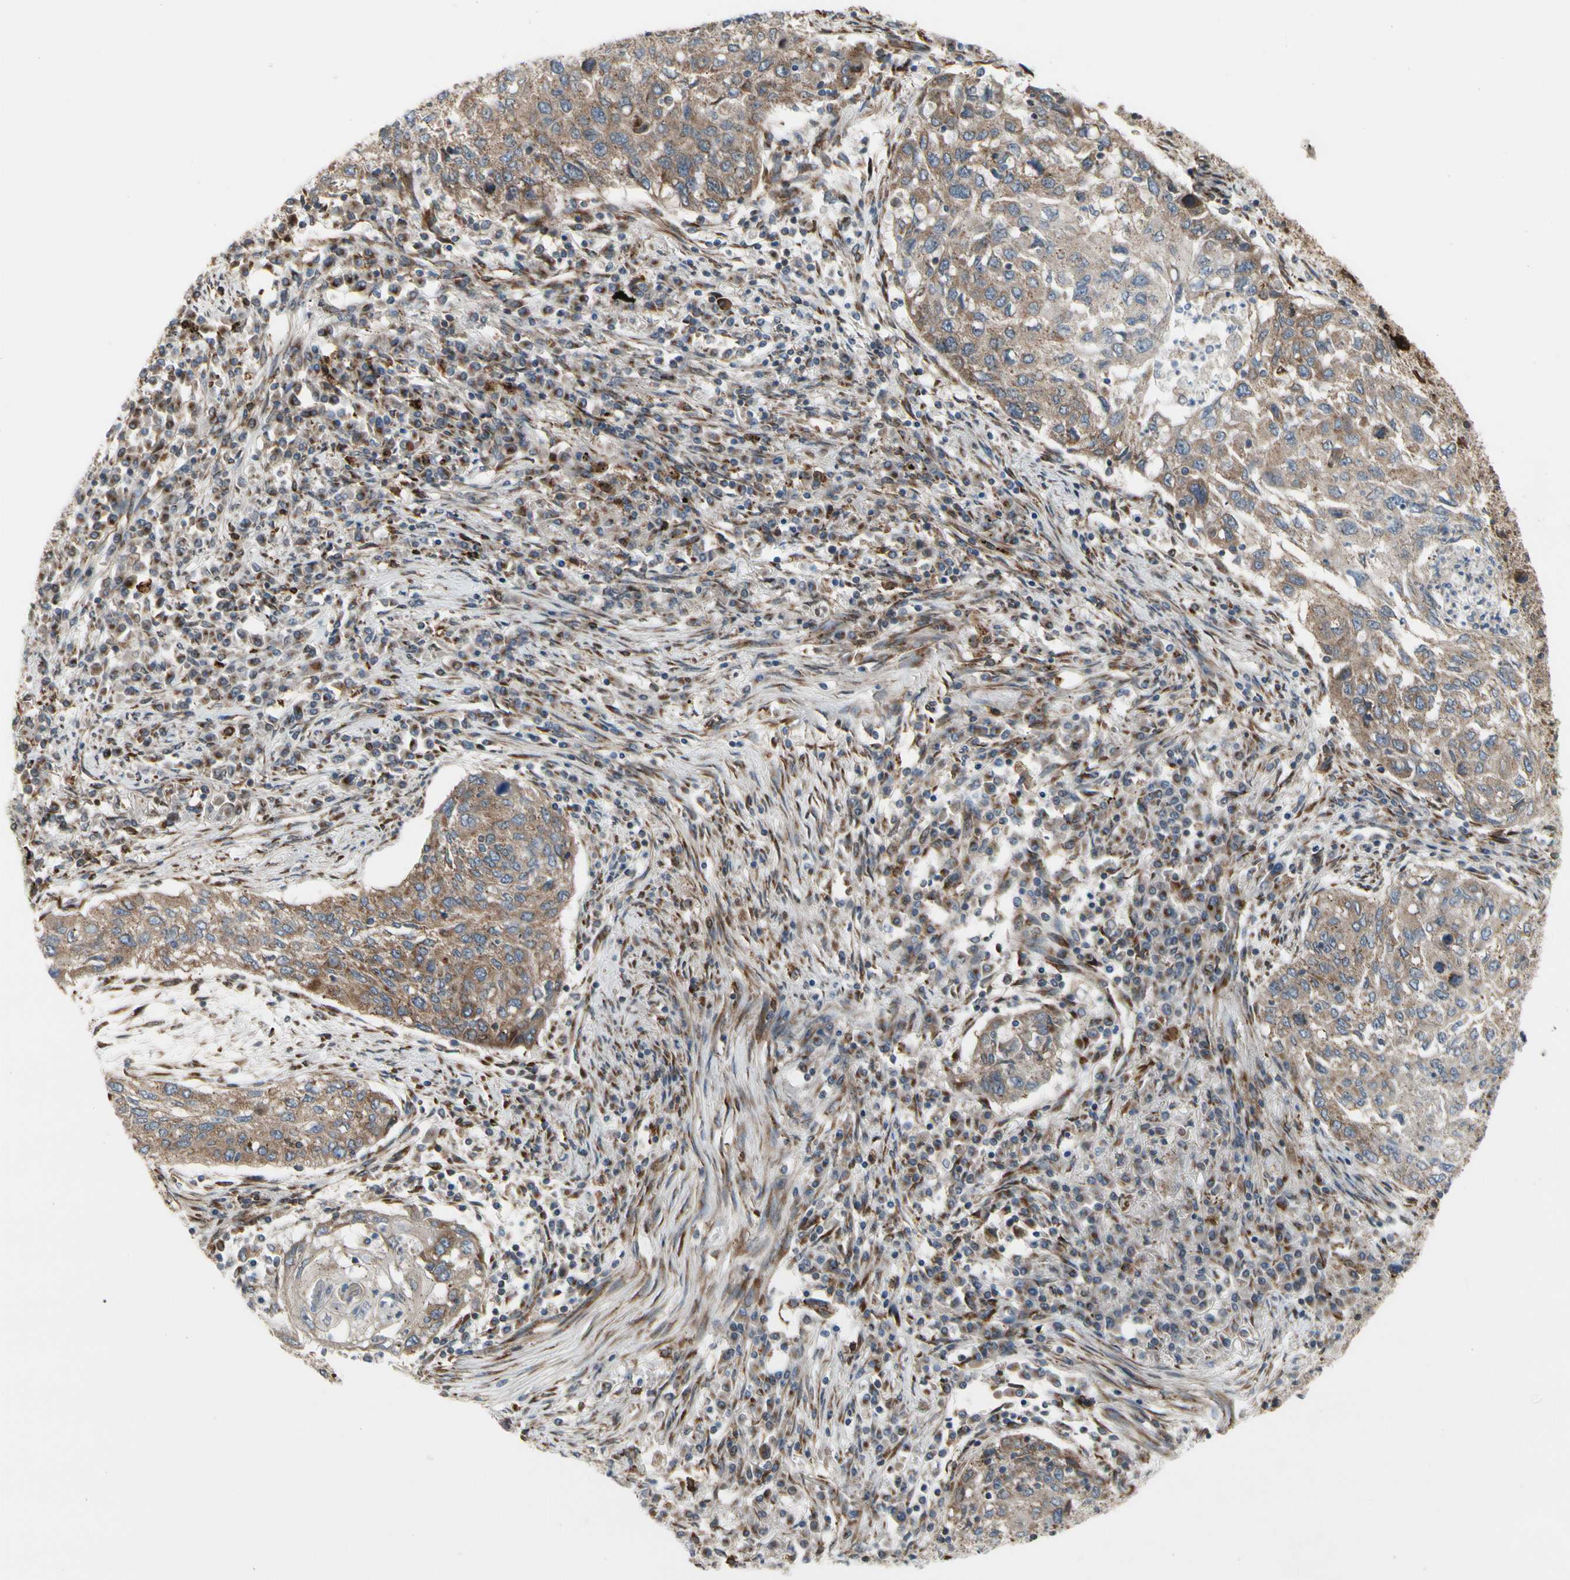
{"staining": {"intensity": "moderate", "quantity": ">75%", "location": "cytoplasmic/membranous"}, "tissue": "lung cancer", "cell_type": "Tumor cells", "image_type": "cancer", "snomed": [{"axis": "morphology", "description": "Squamous cell carcinoma, NOS"}, {"axis": "topography", "description": "Lung"}], "caption": "About >75% of tumor cells in human lung cancer (squamous cell carcinoma) show moderate cytoplasmic/membranous protein staining as visualized by brown immunohistochemical staining.", "gene": "SLC39A9", "patient": {"sex": "female", "age": 63}}